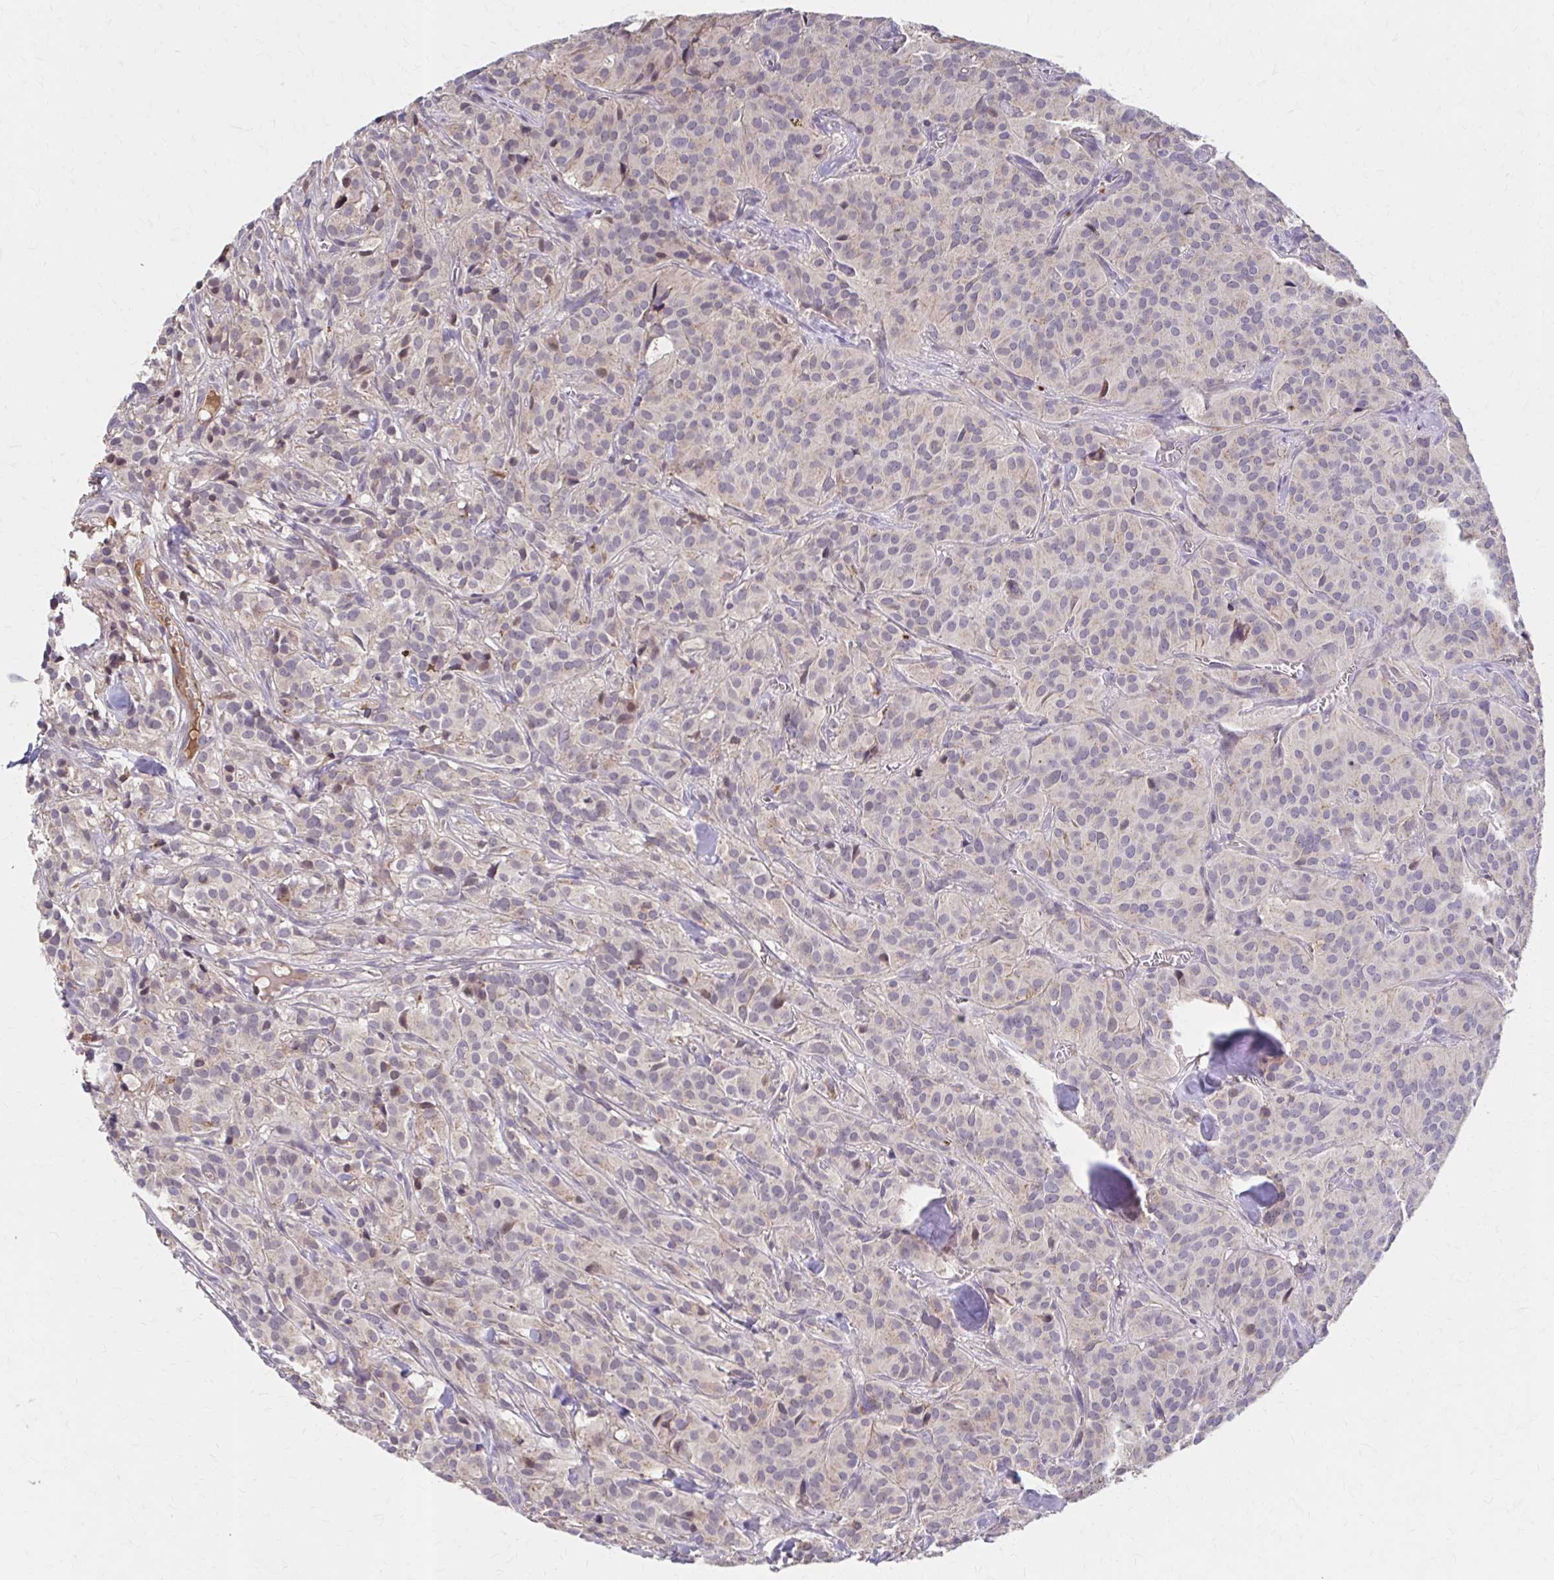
{"staining": {"intensity": "negative", "quantity": "none", "location": "none"}, "tissue": "glioma", "cell_type": "Tumor cells", "image_type": "cancer", "snomed": [{"axis": "morphology", "description": "Glioma, malignant, Low grade"}, {"axis": "topography", "description": "Brain"}], "caption": "Histopathology image shows no significant protein expression in tumor cells of malignant low-grade glioma.", "gene": "HMGCS2", "patient": {"sex": "male", "age": 42}}